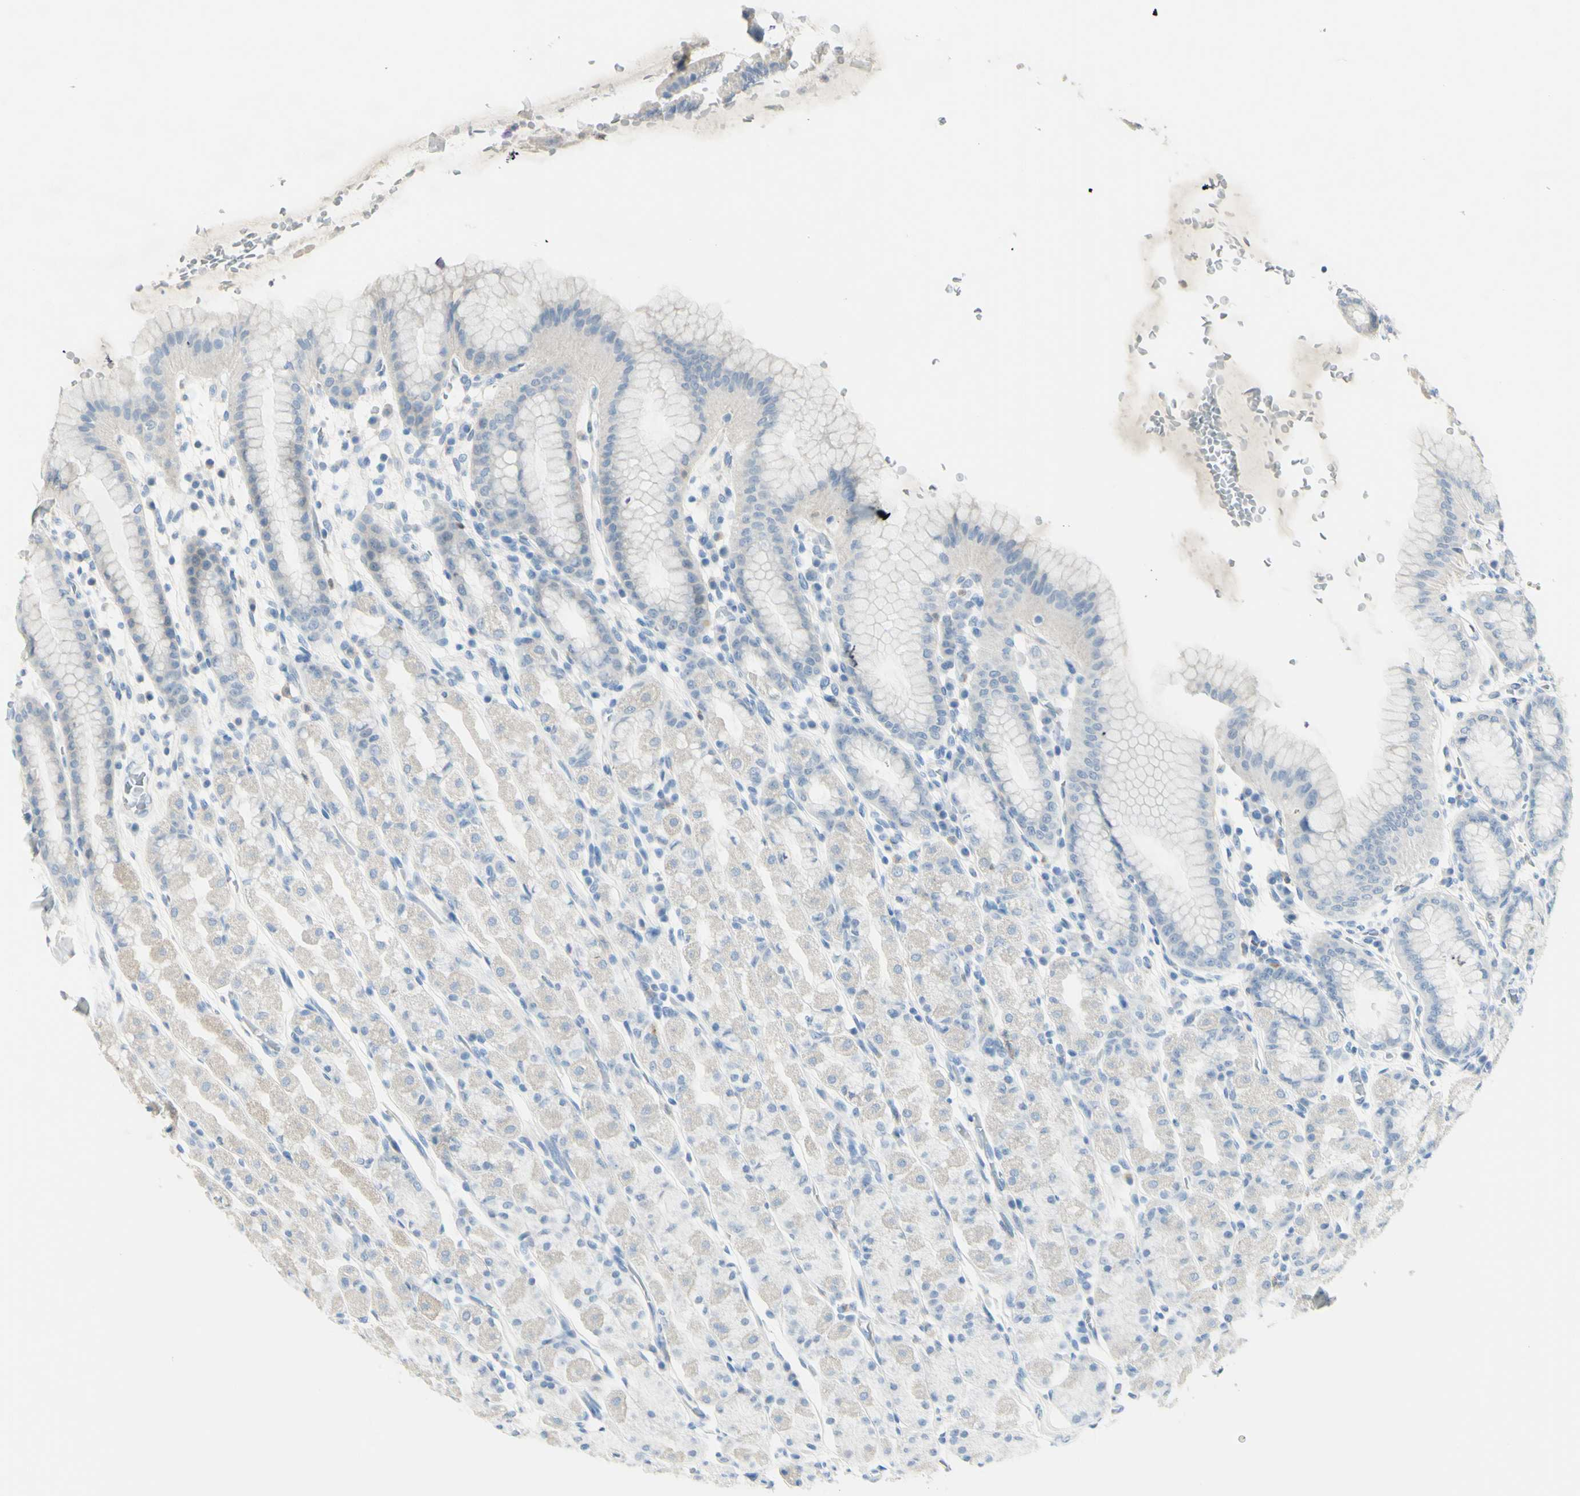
{"staining": {"intensity": "negative", "quantity": "none", "location": "none"}, "tissue": "stomach", "cell_type": "Glandular cells", "image_type": "normal", "snomed": [{"axis": "morphology", "description": "Normal tissue, NOS"}, {"axis": "topography", "description": "Stomach, upper"}], "caption": "IHC of normal human stomach shows no expression in glandular cells.", "gene": "ZNF557", "patient": {"sex": "male", "age": 68}}